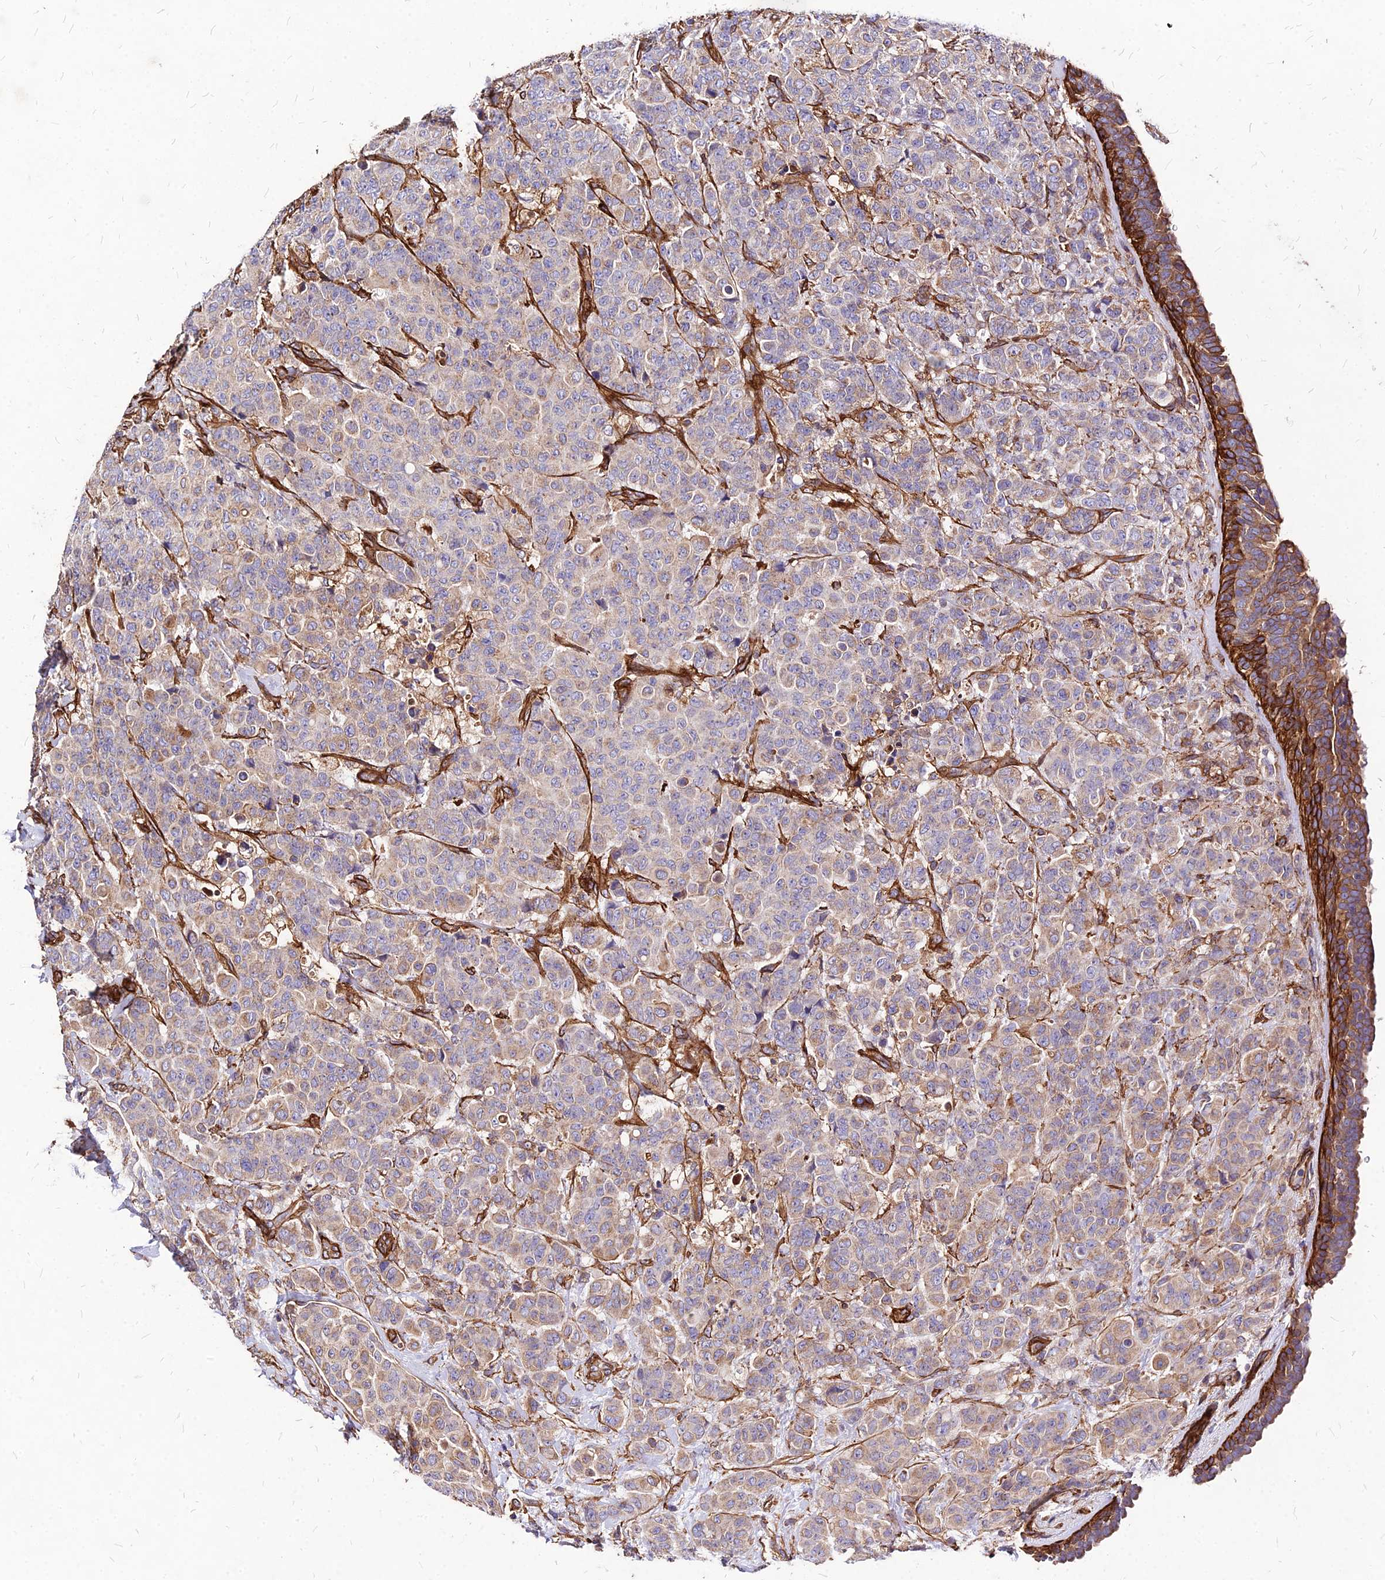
{"staining": {"intensity": "weak", "quantity": ">75%", "location": "cytoplasmic/membranous"}, "tissue": "breast cancer", "cell_type": "Tumor cells", "image_type": "cancer", "snomed": [{"axis": "morphology", "description": "Duct carcinoma"}, {"axis": "topography", "description": "Breast"}], "caption": "The immunohistochemical stain shows weak cytoplasmic/membranous expression in tumor cells of infiltrating ductal carcinoma (breast) tissue. The protein of interest is stained brown, and the nuclei are stained in blue (DAB IHC with brightfield microscopy, high magnification).", "gene": "EFCC1", "patient": {"sex": "female", "age": 40}}